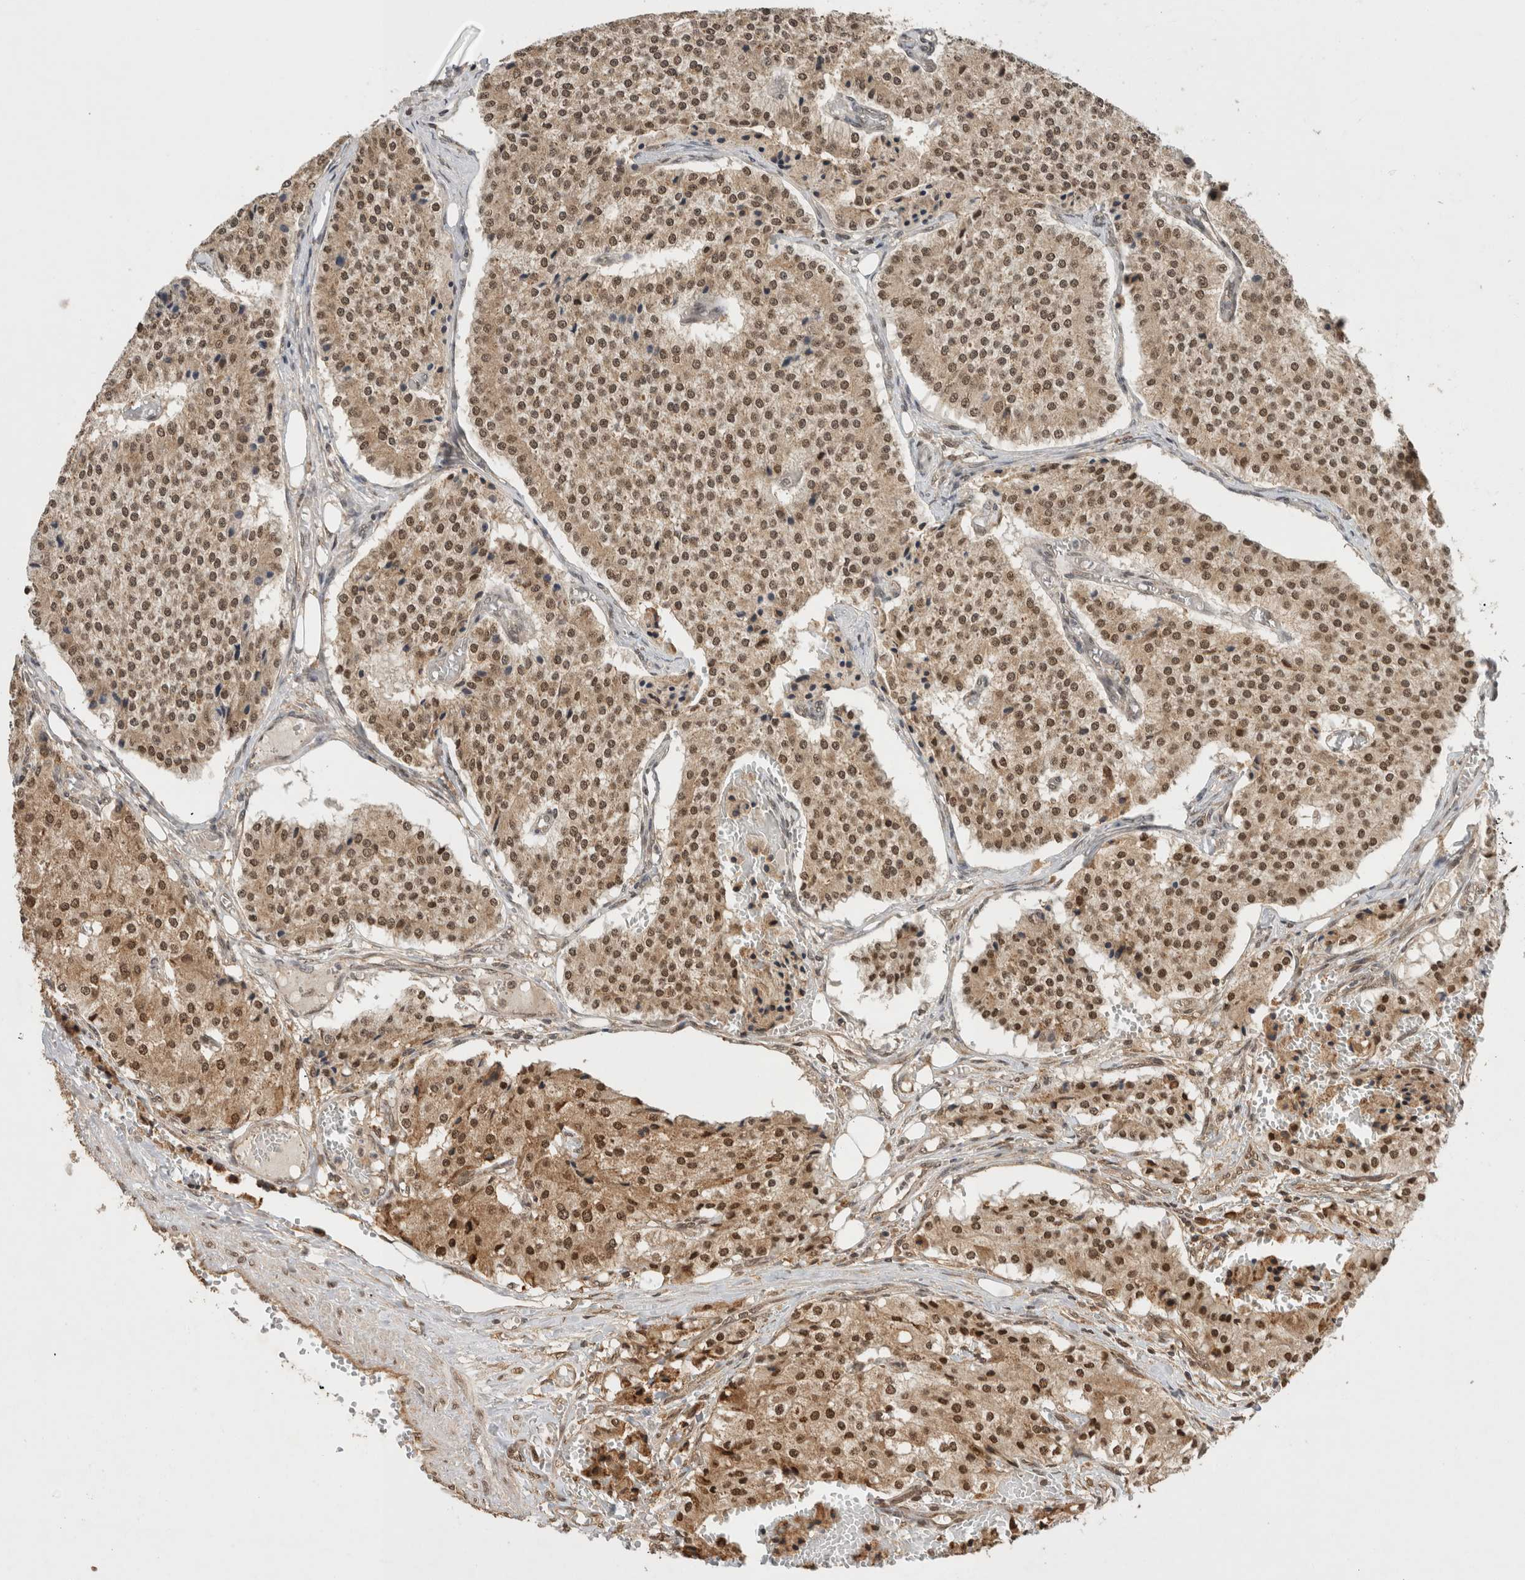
{"staining": {"intensity": "moderate", "quantity": ">75%", "location": "cytoplasmic/membranous,nuclear"}, "tissue": "carcinoid", "cell_type": "Tumor cells", "image_type": "cancer", "snomed": [{"axis": "morphology", "description": "Carcinoid, malignant, NOS"}, {"axis": "topography", "description": "Colon"}], "caption": "There is medium levels of moderate cytoplasmic/membranous and nuclear positivity in tumor cells of carcinoid, as demonstrated by immunohistochemical staining (brown color).", "gene": "C1orf21", "patient": {"sex": "female", "age": 52}}